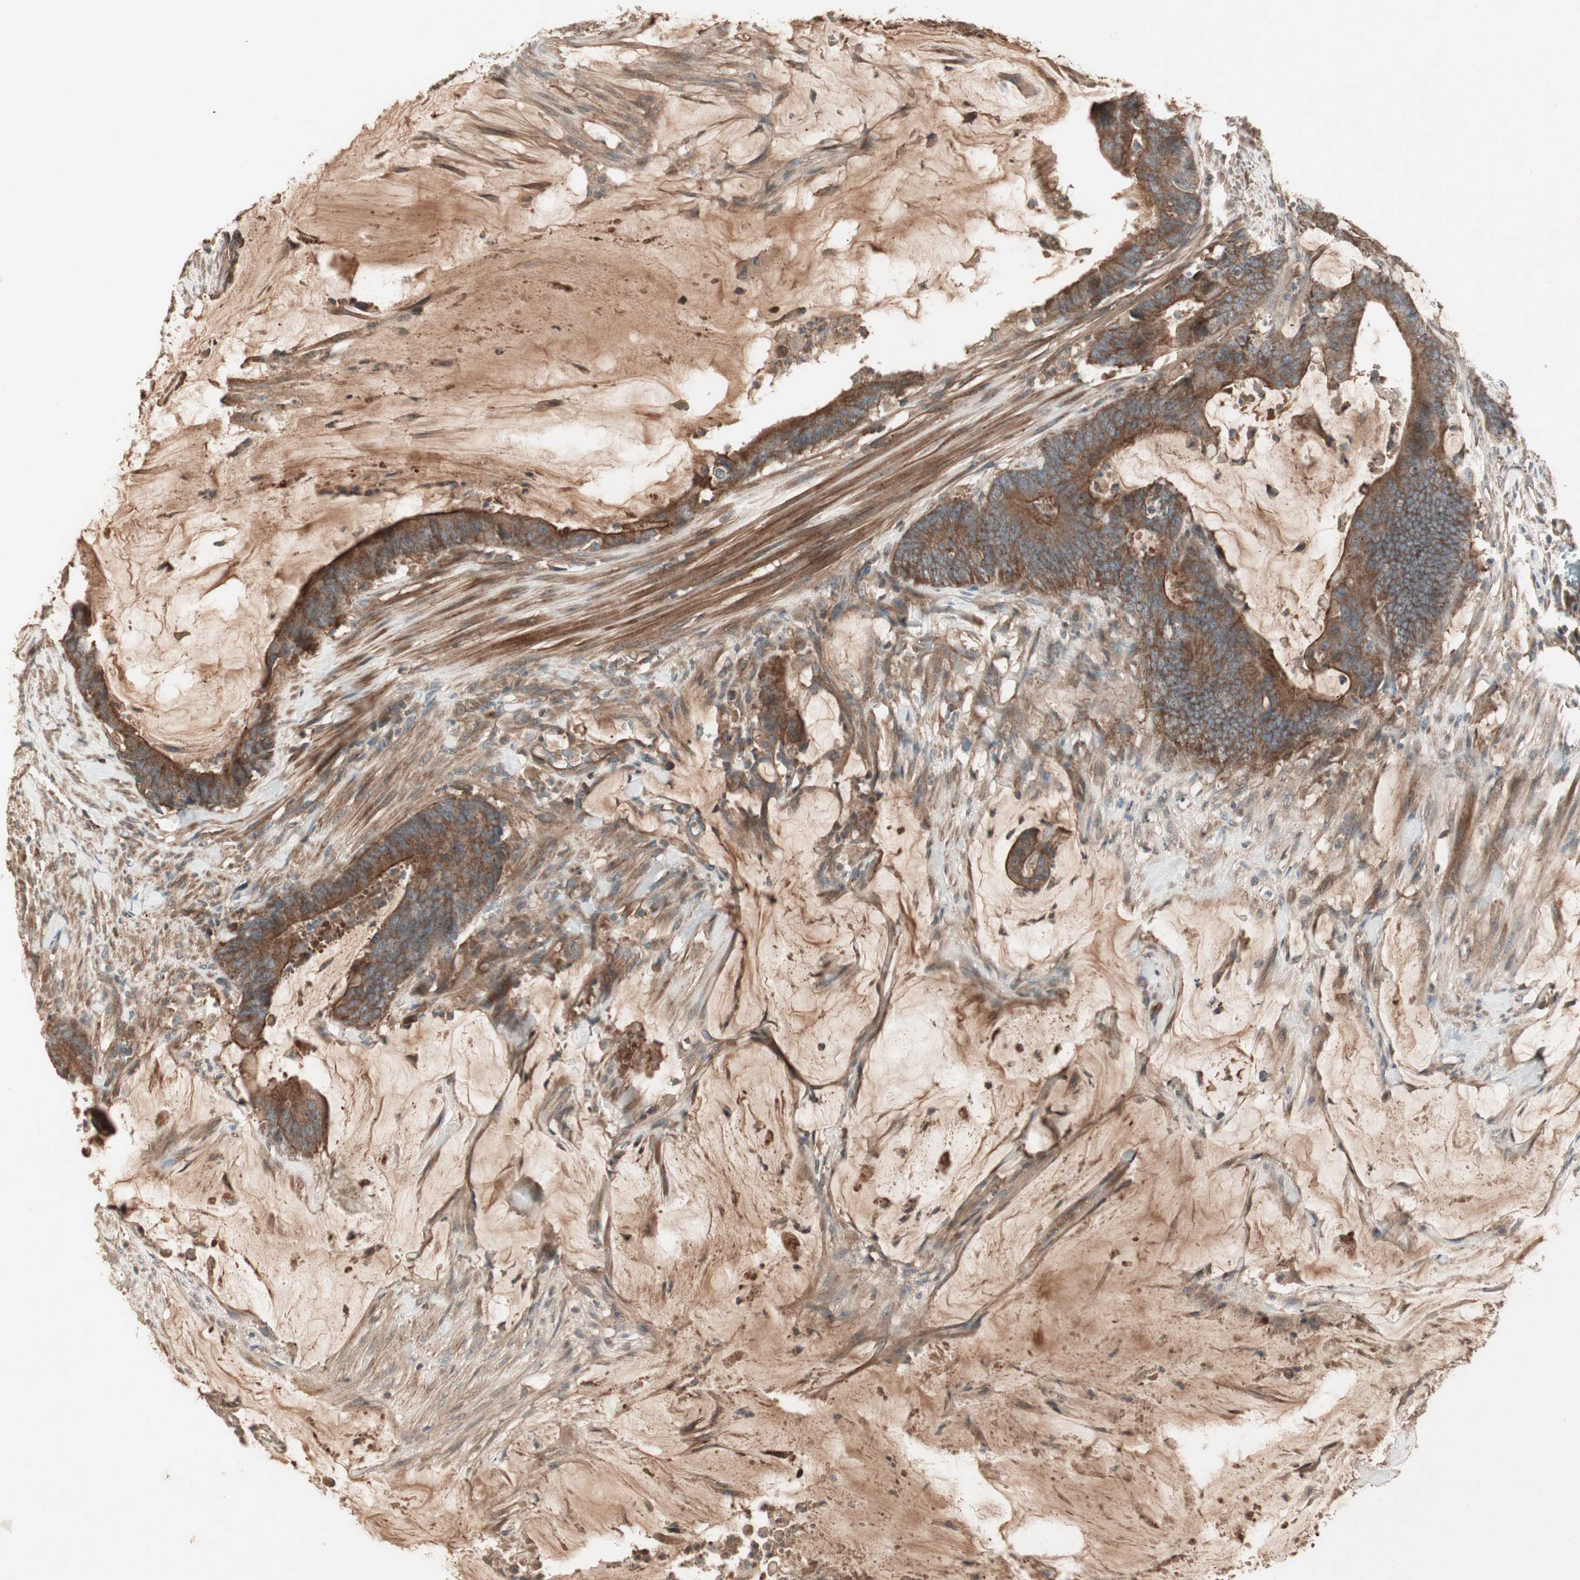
{"staining": {"intensity": "strong", "quantity": ">75%", "location": "cytoplasmic/membranous"}, "tissue": "colorectal cancer", "cell_type": "Tumor cells", "image_type": "cancer", "snomed": [{"axis": "morphology", "description": "Adenocarcinoma, NOS"}, {"axis": "topography", "description": "Rectum"}], "caption": "Approximately >75% of tumor cells in human colorectal adenocarcinoma reveal strong cytoplasmic/membranous protein staining as visualized by brown immunohistochemical staining.", "gene": "TFPI", "patient": {"sex": "female", "age": 66}}